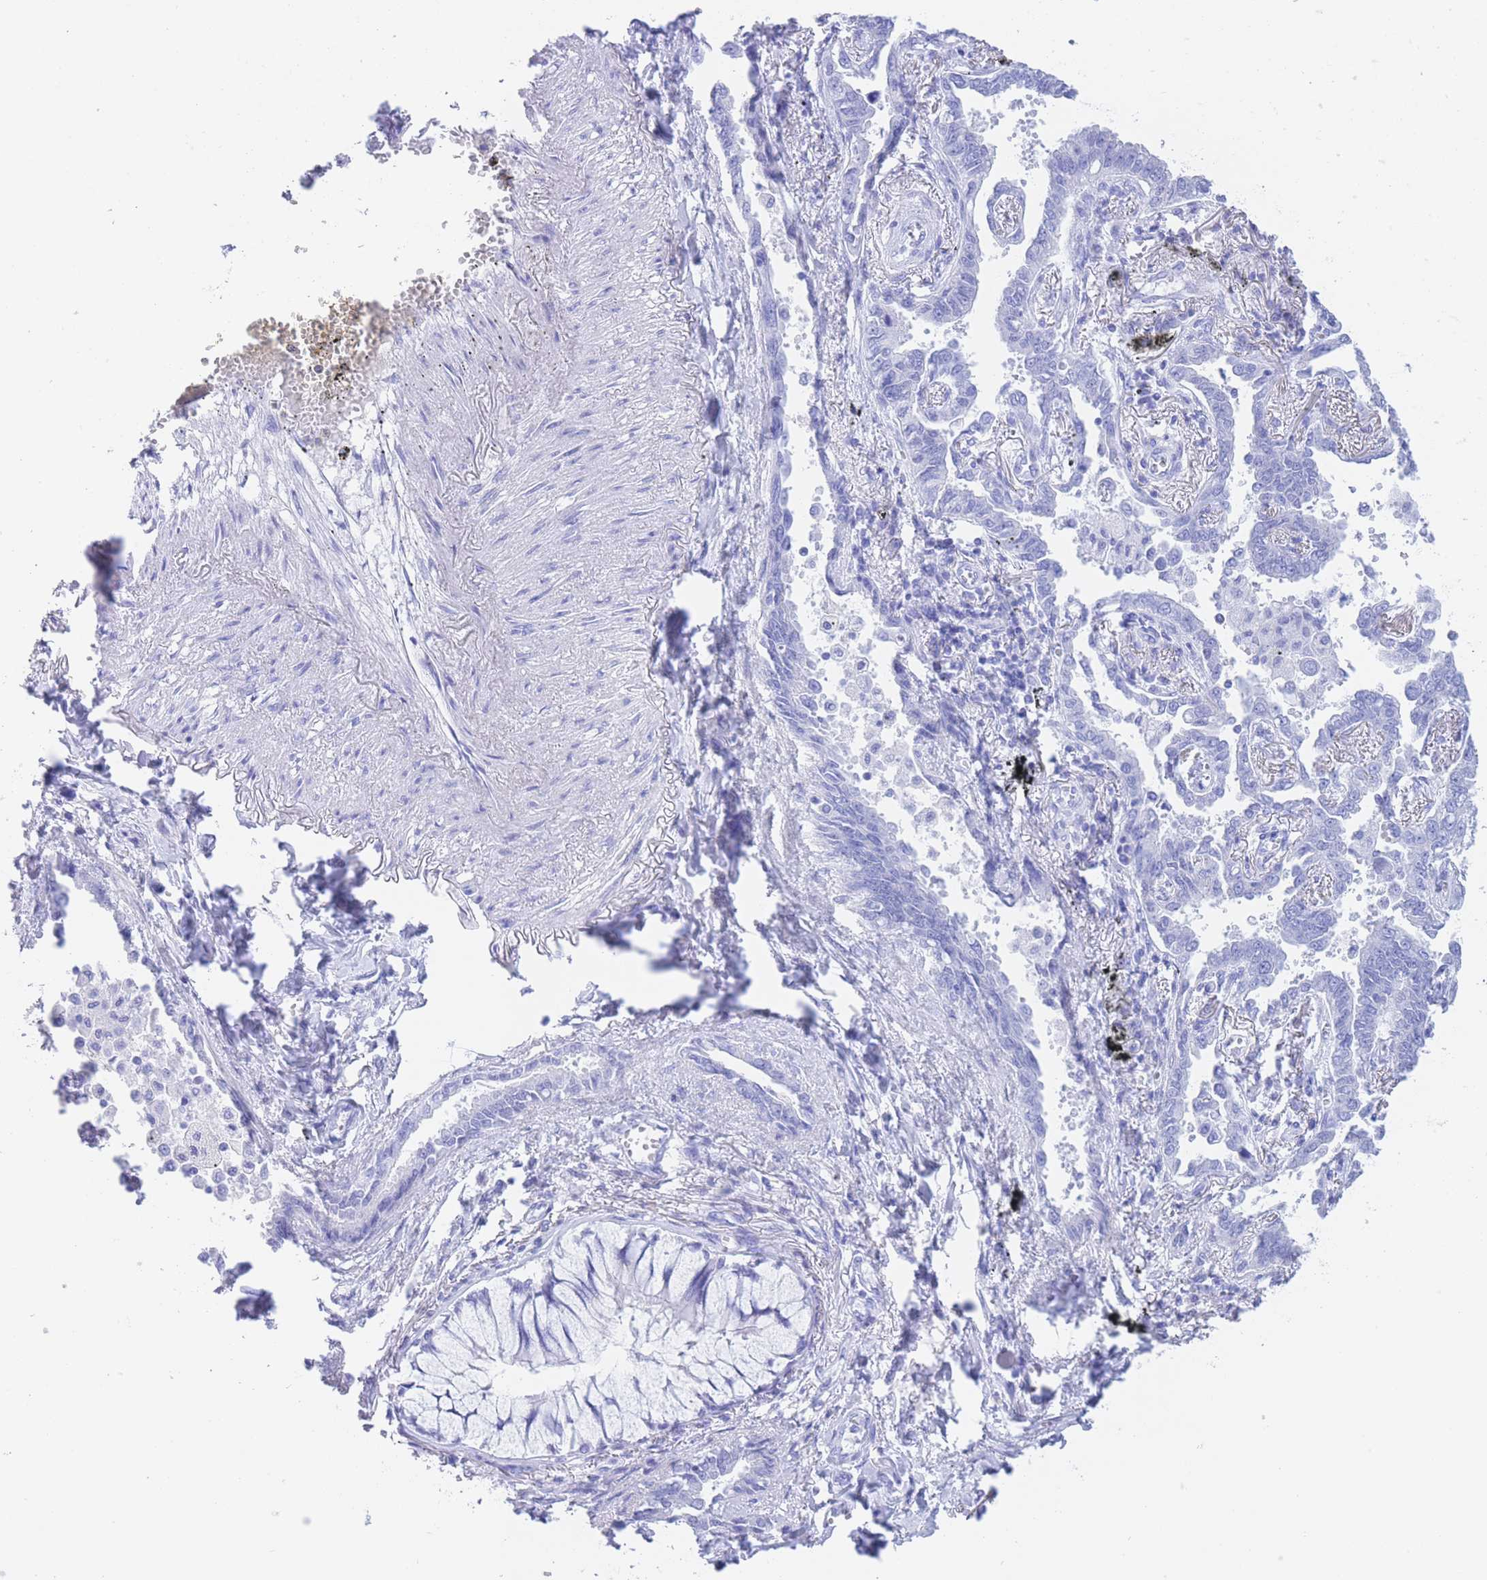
{"staining": {"intensity": "negative", "quantity": "none", "location": "none"}, "tissue": "lung cancer", "cell_type": "Tumor cells", "image_type": "cancer", "snomed": [{"axis": "morphology", "description": "Adenocarcinoma, NOS"}, {"axis": "topography", "description": "Lung"}], "caption": "The image displays no significant positivity in tumor cells of lung cancer (adenocarcinoma).", "gene": "SLCO1B3", "patient": {"sex": "male", "age": 67}}